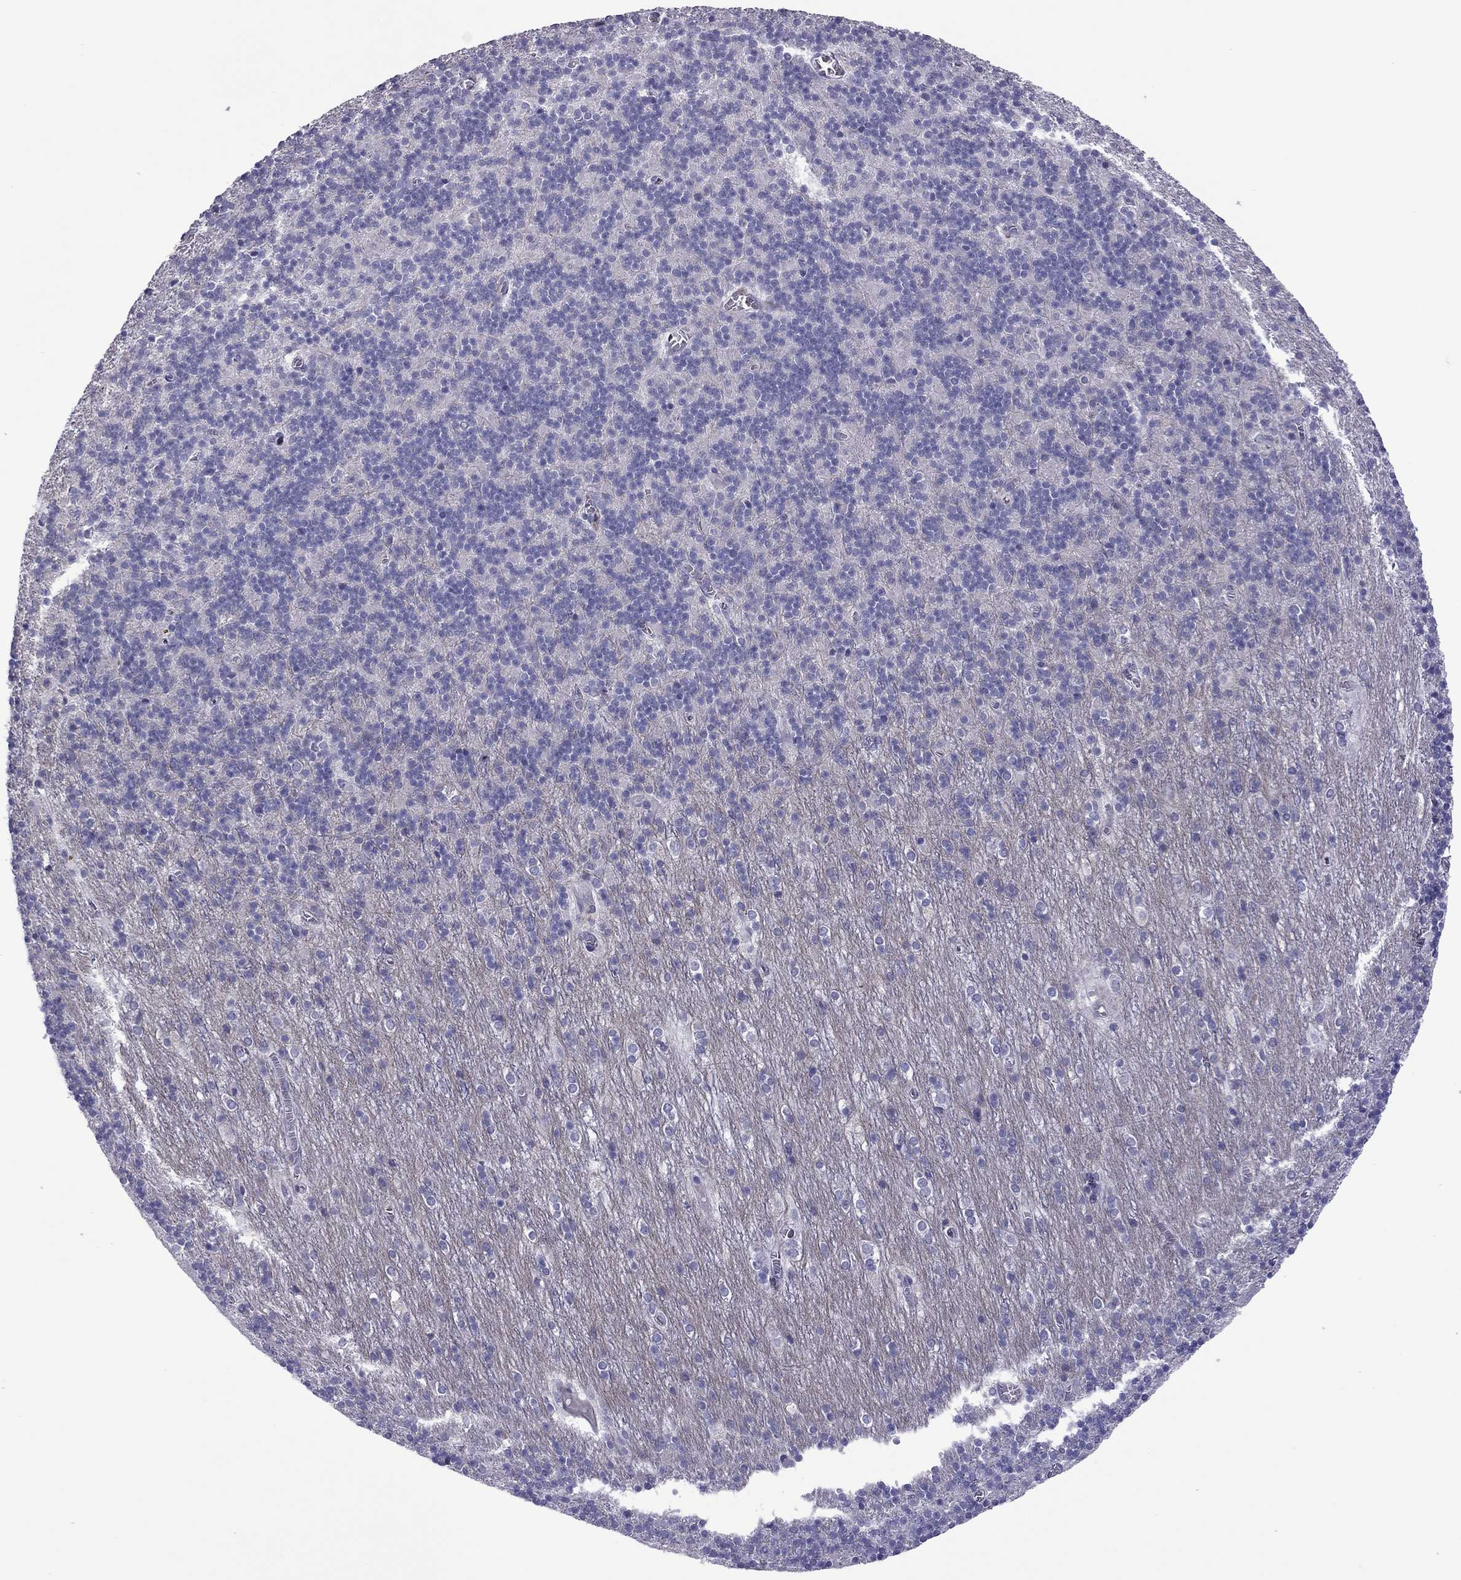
{"staining": {"intensity": "negative", "quantity": "none", "location": "none"}, "tissue": "cerebellum", "cell_type": "Cells in granular layer", "image_type": "normal", "snomed": [{"axis": "morphology", "description": "Normal tissue, NOS"}, {"axis": "topography", "description": "Cerebellum"}], "caption": "DAB (3,3'-diaminobenzidine) immunohistochemical staining of benign human cerebellum exhibits no significant staining in cells in granular layer. (Stains: DAB immunohistochemistry (IHC) with hematoxylin counter stain, Microscopy: brightfield microscopy at high magnification).", "gene": "SLC16A8", "patient": {"sex": "male", "age": 70}}